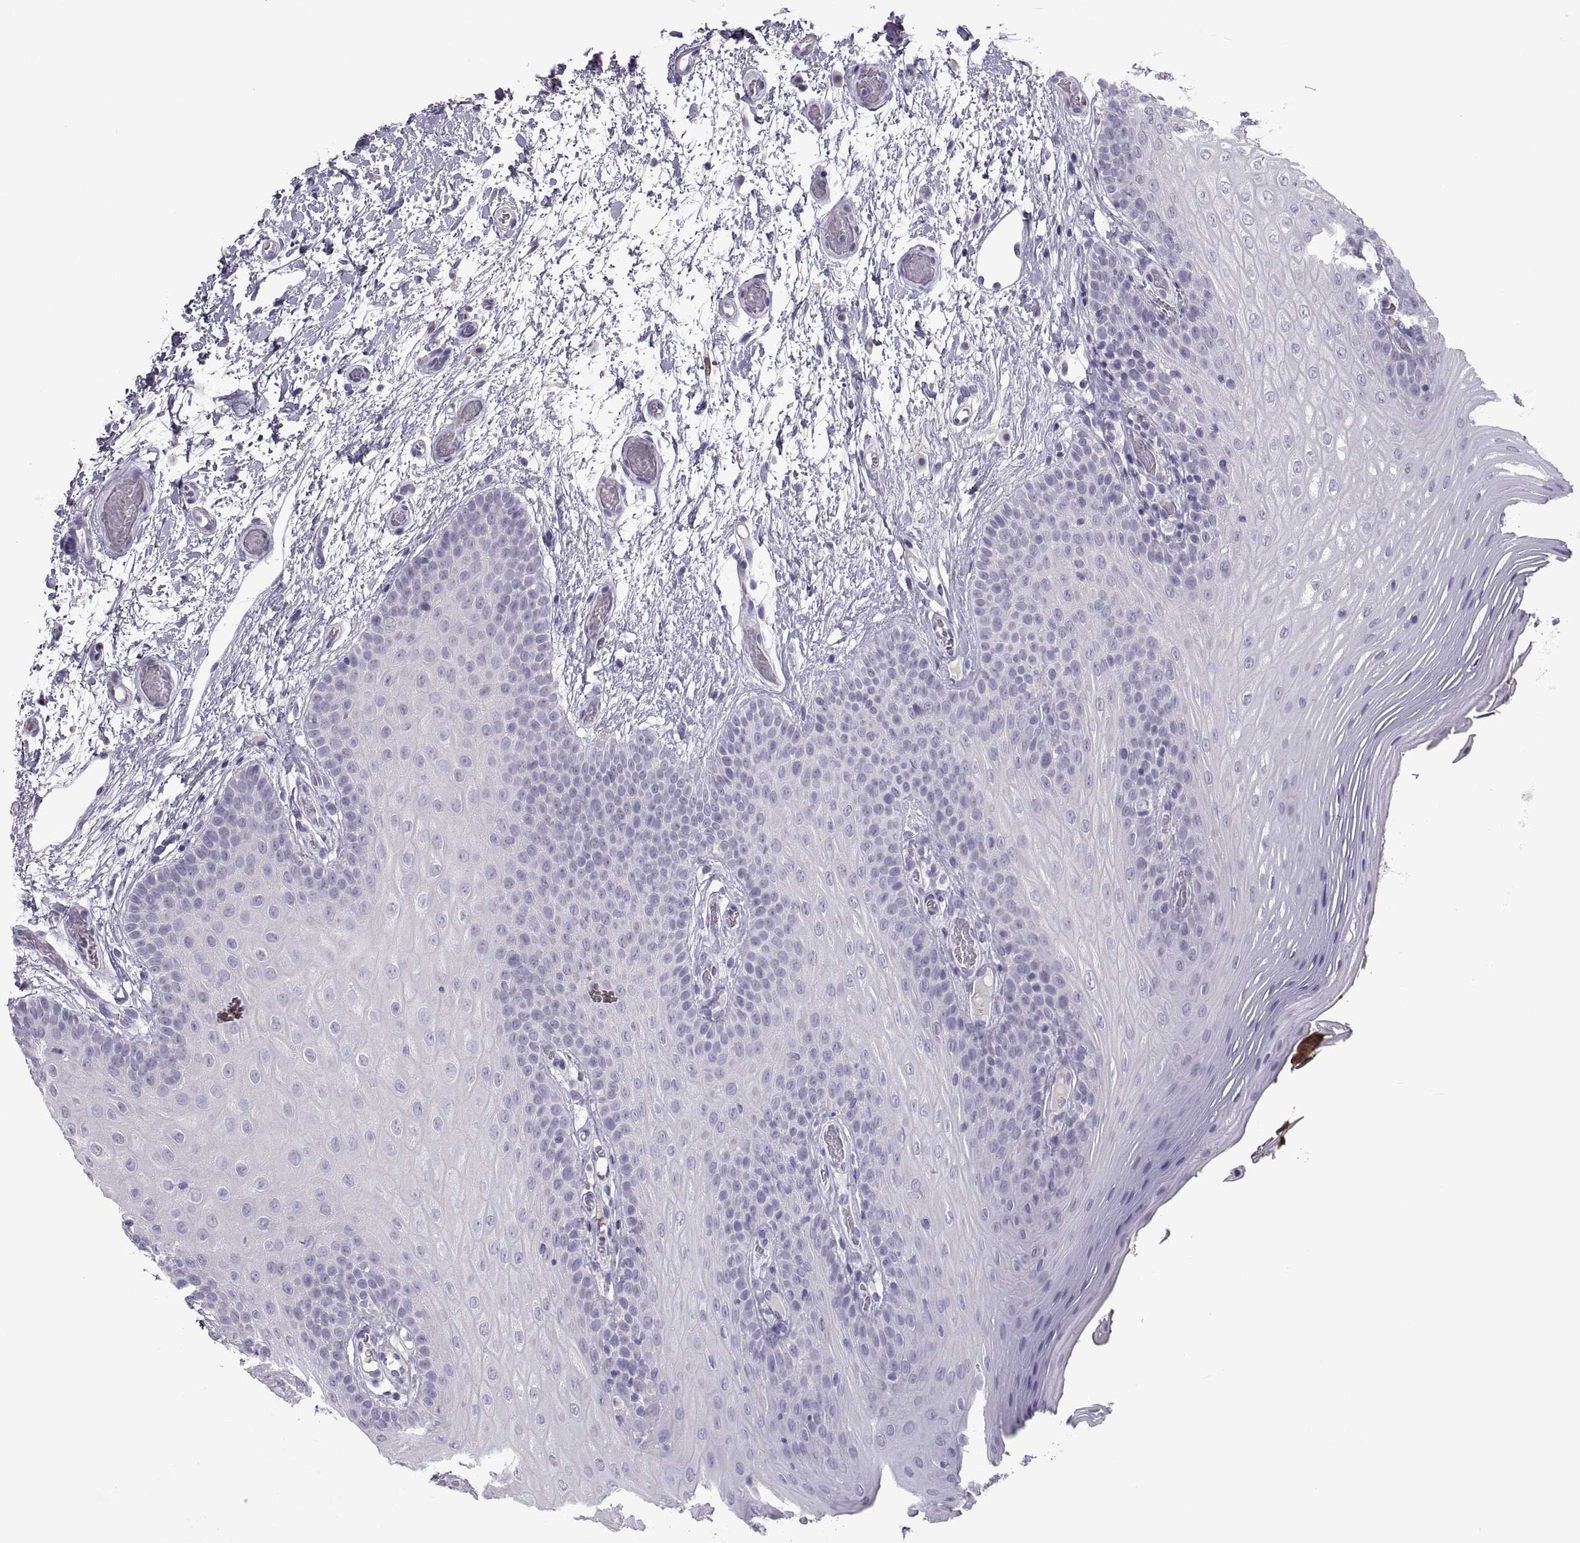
{"staining": {"intensity": "negative", "quantity": "none", "location": "none"}, "tissue": "oral mucosa", "cell_type": "Squamous epithelial cells", "image_type": "normal", "snomed": [{"axis": "morphology", "description": "Normal tissue, NOS"}, {"axis": "morphology", "description": "Squamous cell carcinoma, NOS"}, {"axis": "topography", "description": "Oral tissue"}, {"axis": "topography", "description": "Head-Neck"}], "caption": "Squamous epithelial cells show no significant protein expression in benign oral mucosa. (DAB (3,3'-diaminobenzidine) IHC, high magnification).", "gene": "SOX21", "patient": {"sex": "male", "age": 78}}